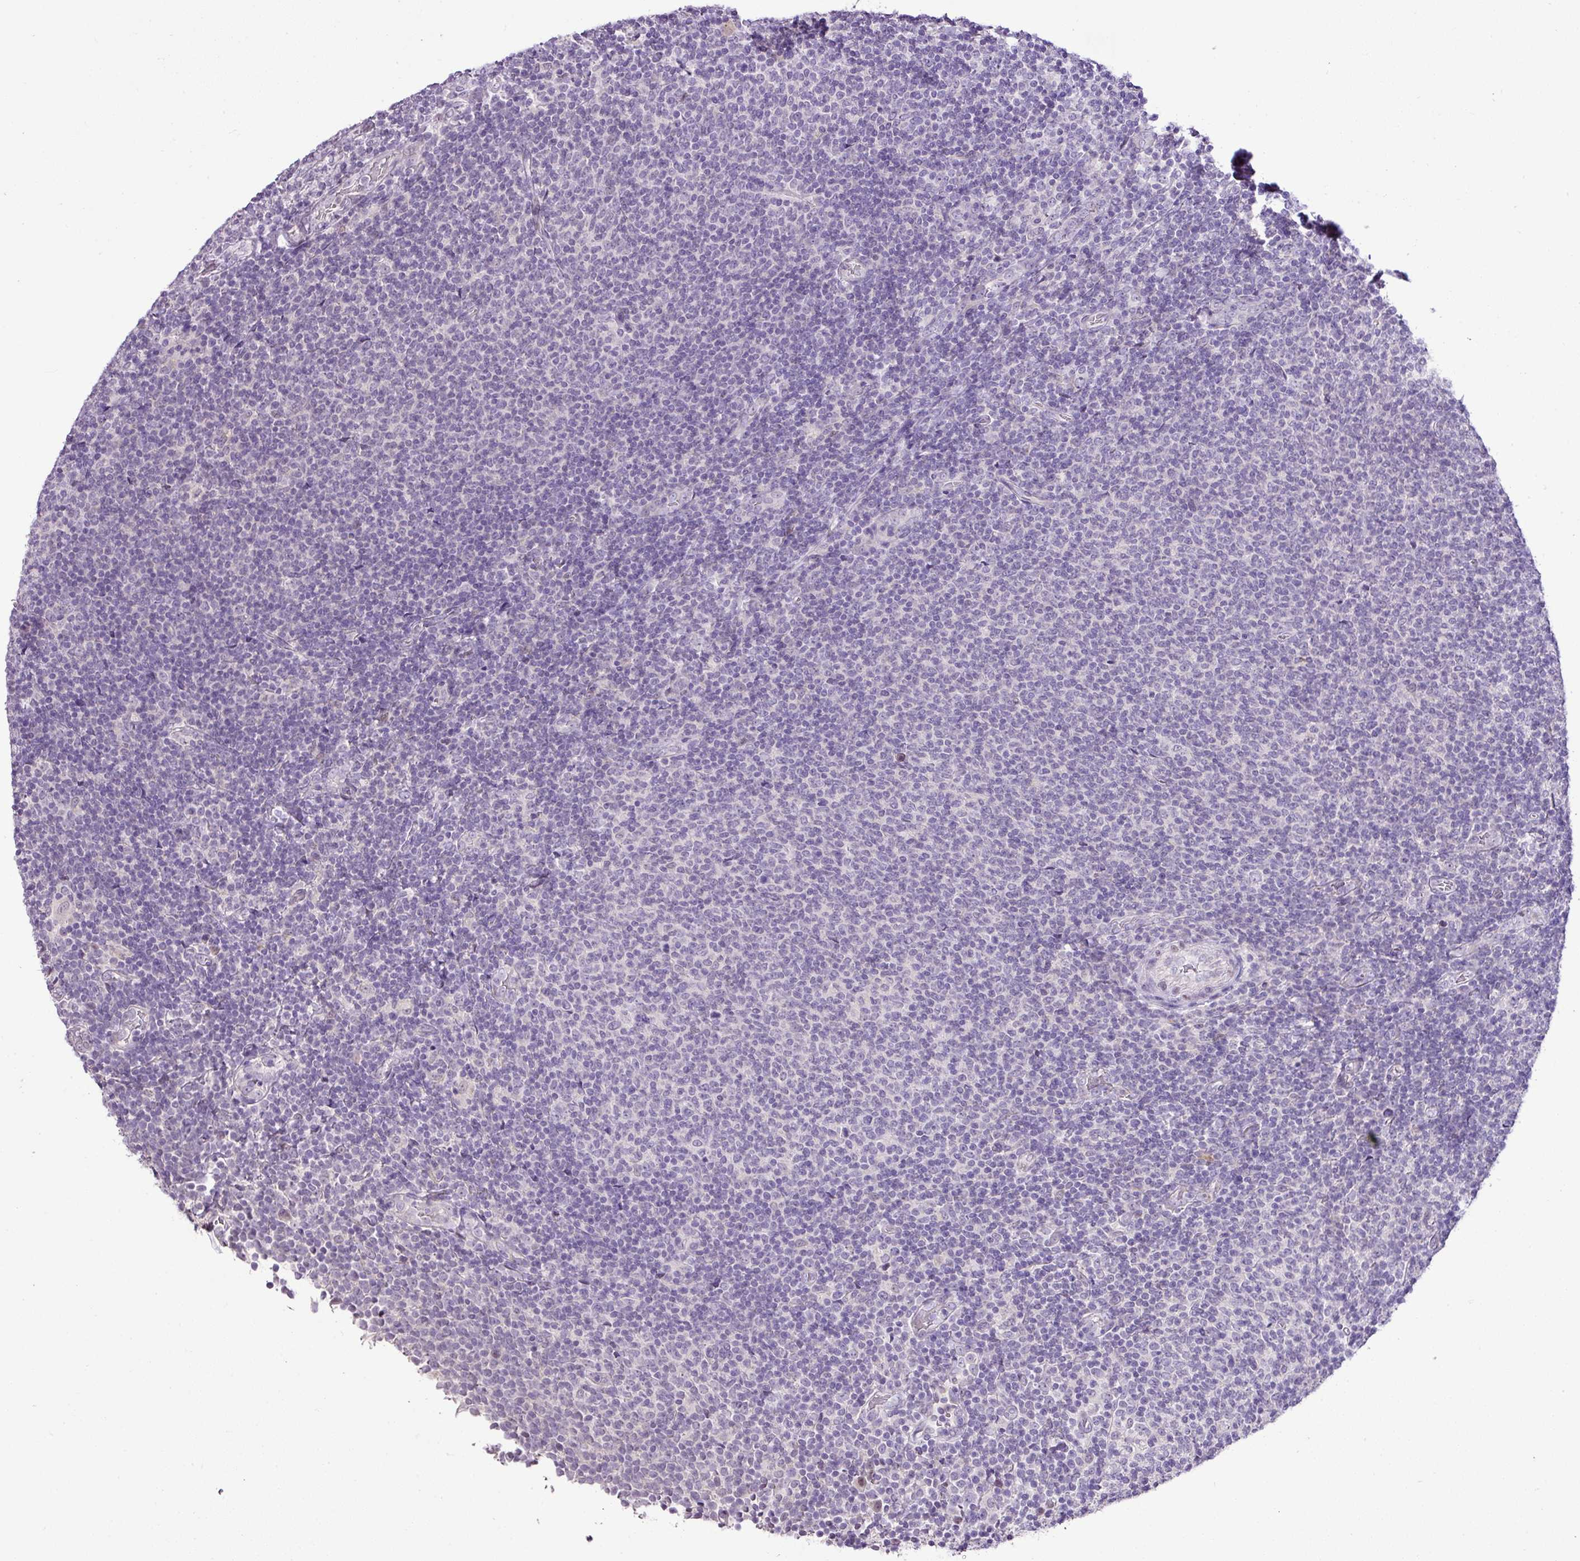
{"staining": {"intensity": "negative", "quantity": "none", "location": "none"}, "tissue": "lymphoma", "cell_type": "Tumor cells", "image_type": "cancer", "snomed": [{"axis": "morphology", "description": "Malignant lymphoma, non-Hodgkin's type, Low grade"}, {"axis": "topography", "description": "Lymph node"}], "caption": "Histopathology image shows no protein positivity in tumor cells of low-grade malignant lymphoma, non-Hodgkin's type tissue. The staining is performed using DAB (3,3'-diaminobenzidine) brown chromogen with nuclei counter-stained in using hematoxylin.", "gene": "ESR1", "patient": {"sex": "male", "age": 52}}